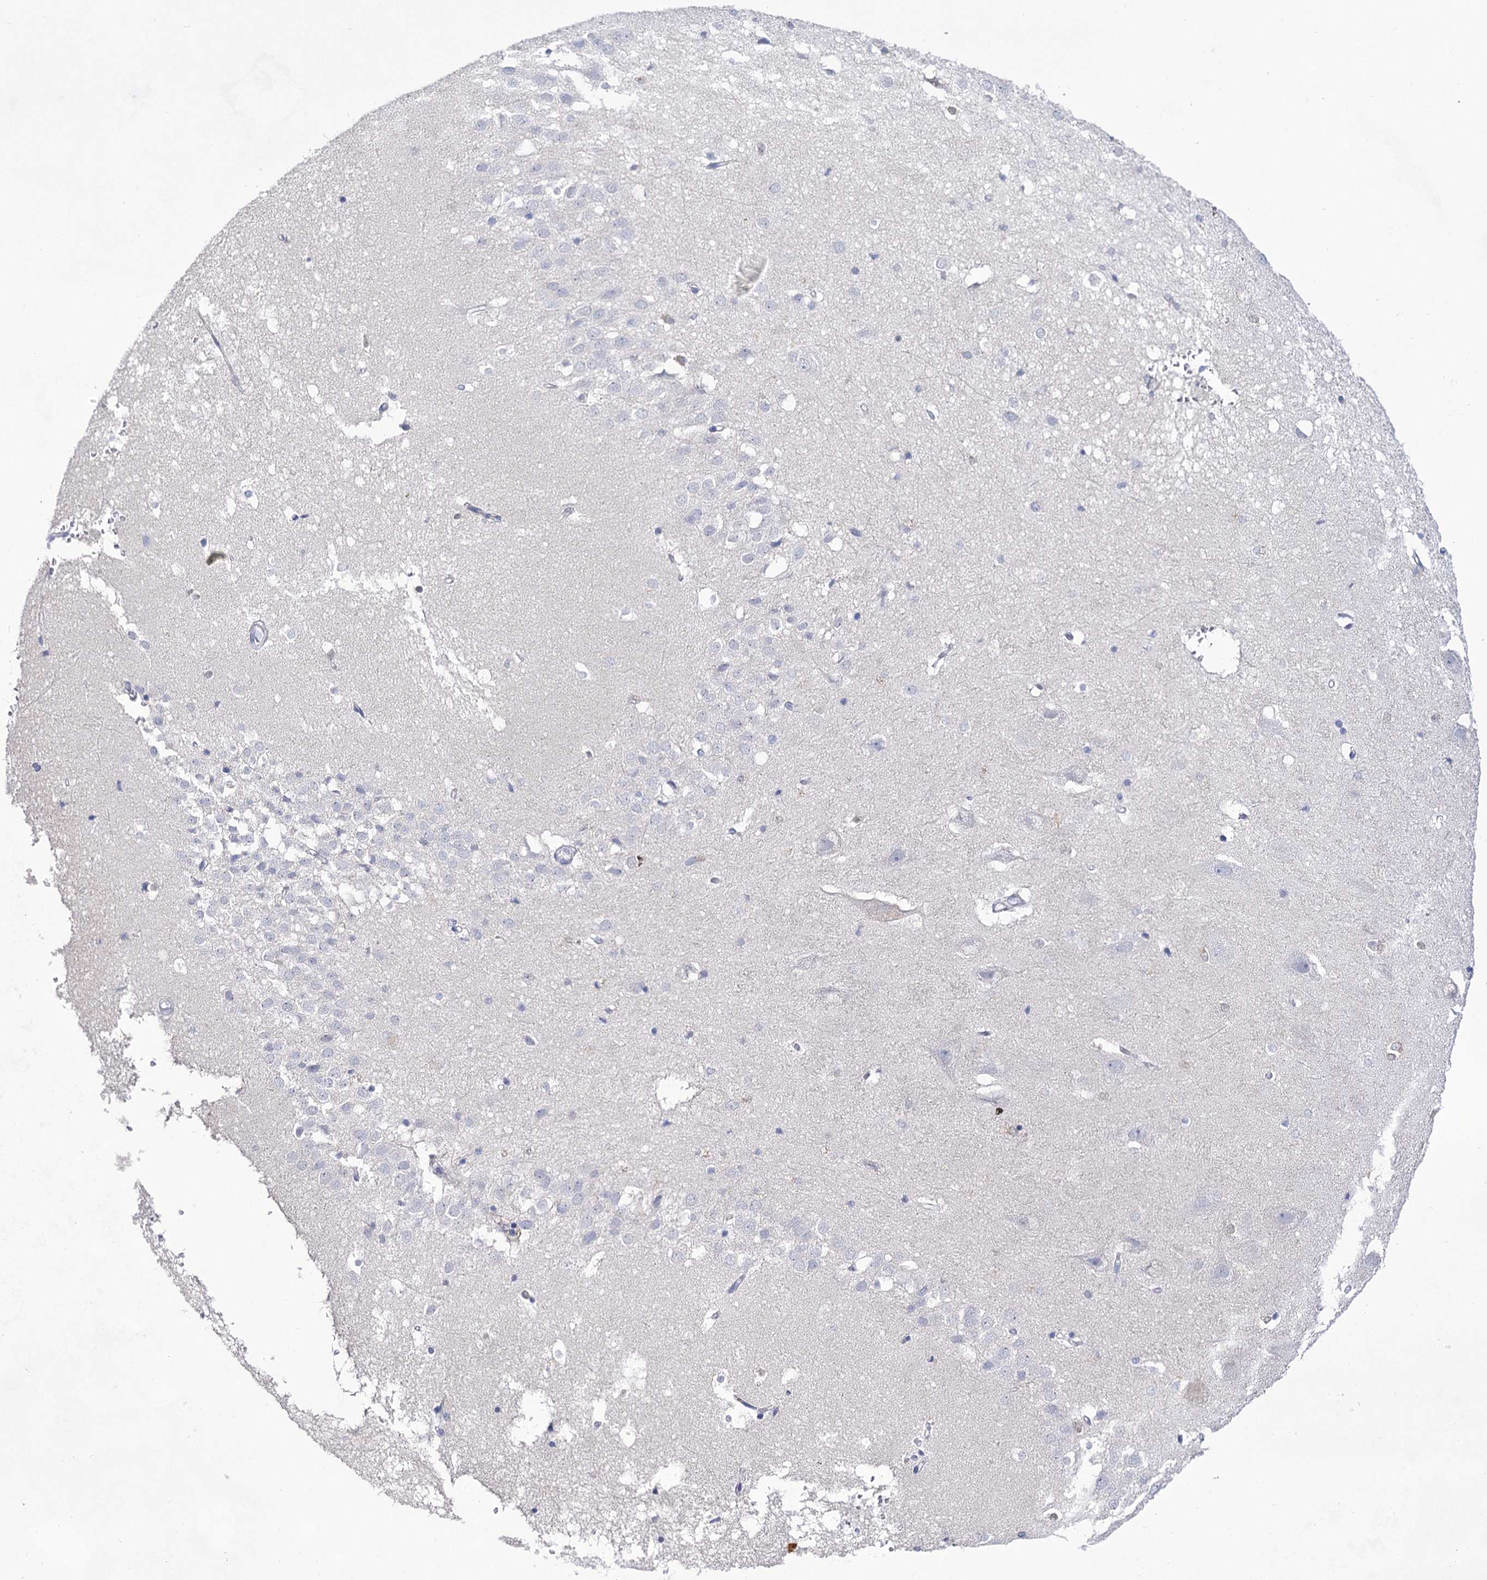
{"staining": {"intensity": "negative", "quantity": "none", "location": "none"}, "tissue": "hippocampus", "cell_type": "Glial cells", "image_type": "normal", "snomed": [{"axis": "morphology", "description": "Normal tissue, NOS"}, {"axis": "topography", "description": "Hippocampus"}], "caption": "DAB (3,3'-diaminobenzidine) immunohistochemical staining of normal hippocampus shows no significant staining in glial cells.", "gene": "UGDH", "patient": {"sex": "female", "age": 52}}